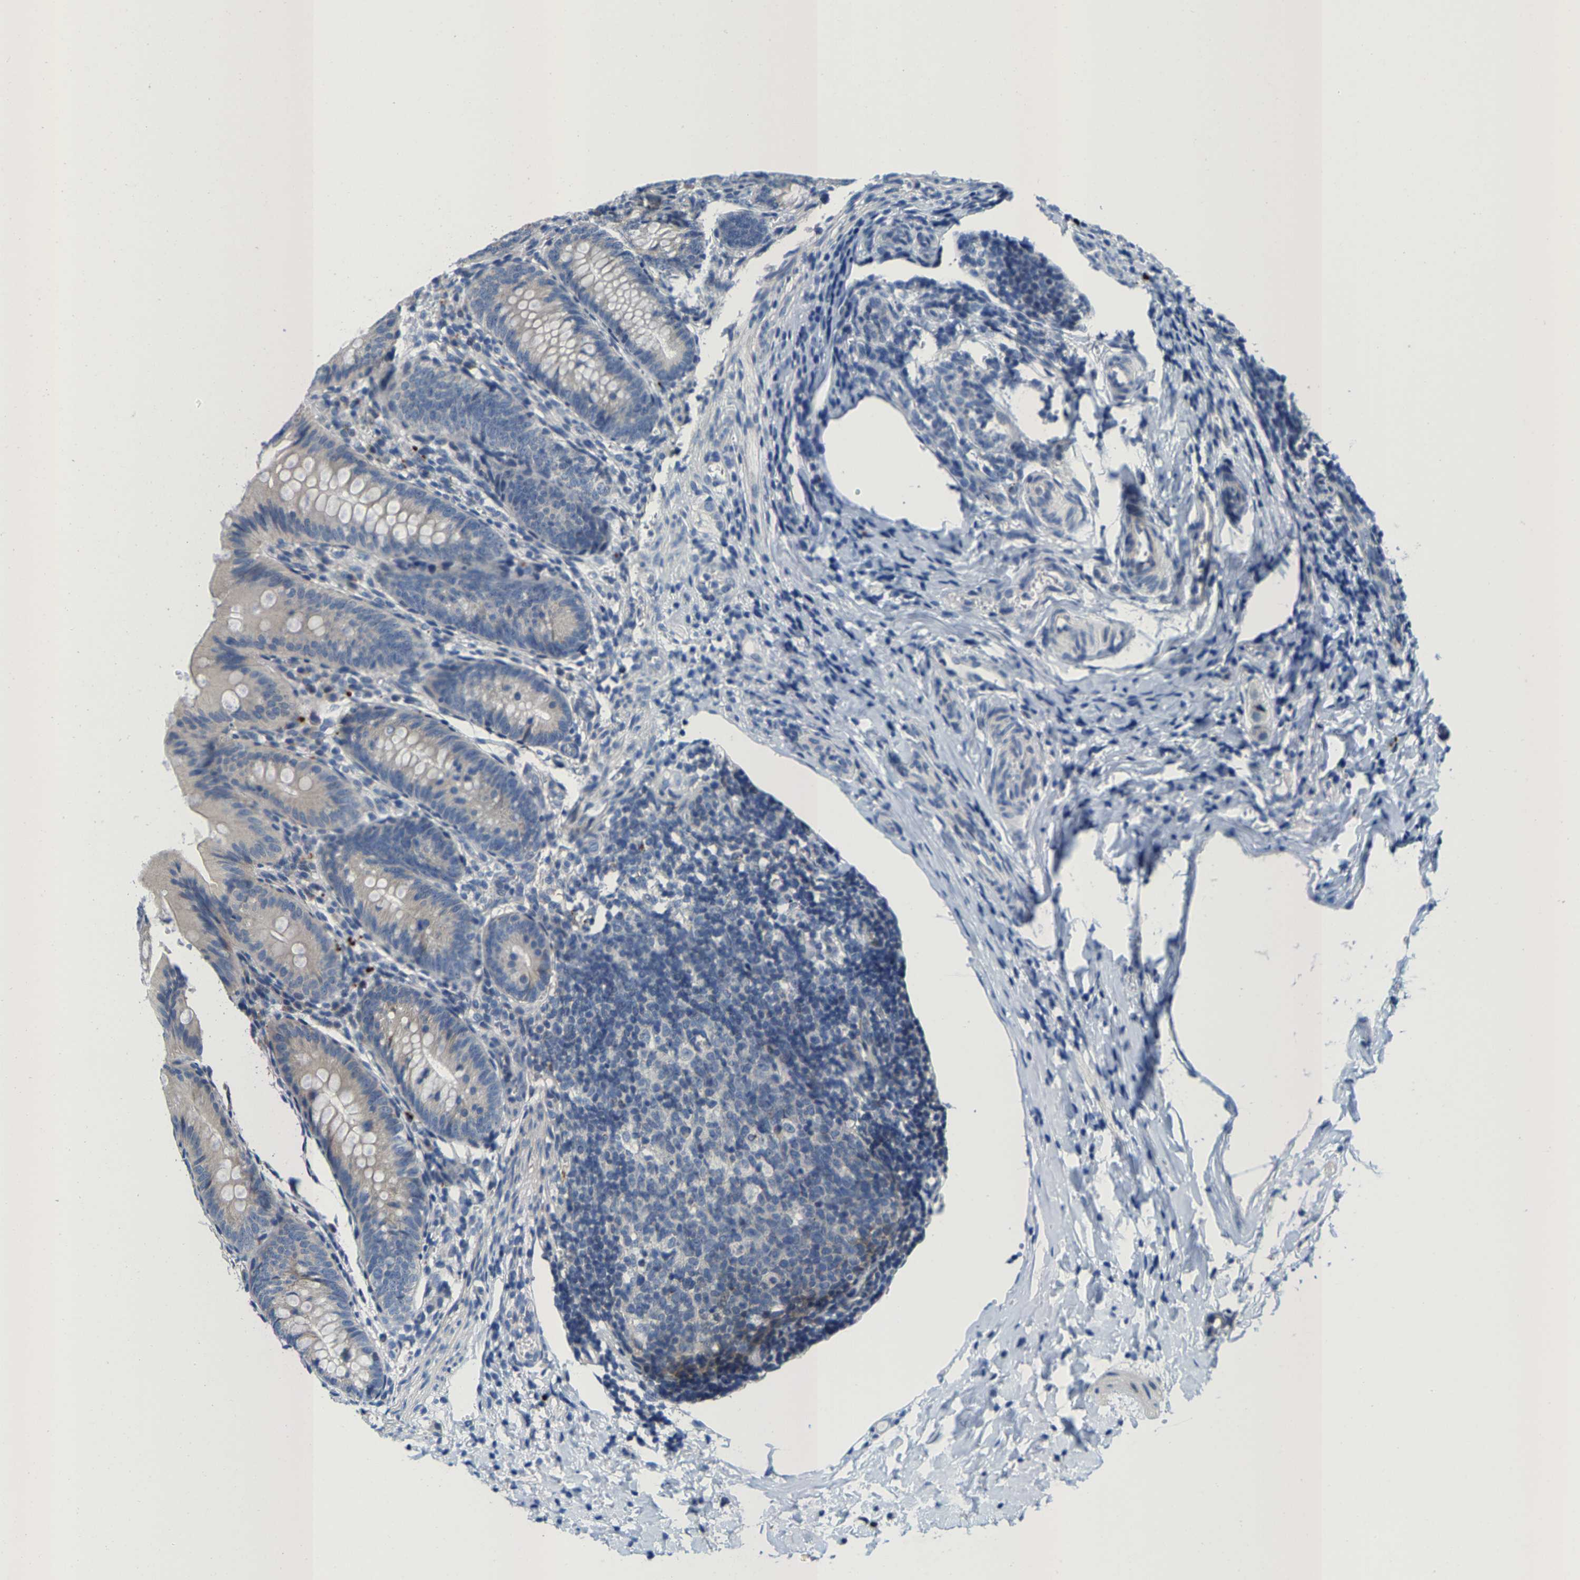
{"staining": {"intensity": "weak", "quantity": "<25%", "location": "cytoplasmic/membranous"}, "tissue": "appendix", "cell_type": "Glandular cells", "image_type": "normal", "snomed": [{"axis": "morphology", "description": "Normal tissue, NOS"}, {"axis": "topography", "description": "Appendix"}], "caption": "This is a histopathology image of IHC staining of unremarkable appendix, which shows no expression in glandular cells. (Stains: DAB (3,3'-diaminobenzidine) immunohistochemistry with hematoxylin counter stain, Microscopy: brightfield microscopy at high magnification).", "gene": "KLHL1", "patient": {"sex": "male", "age": 1}}